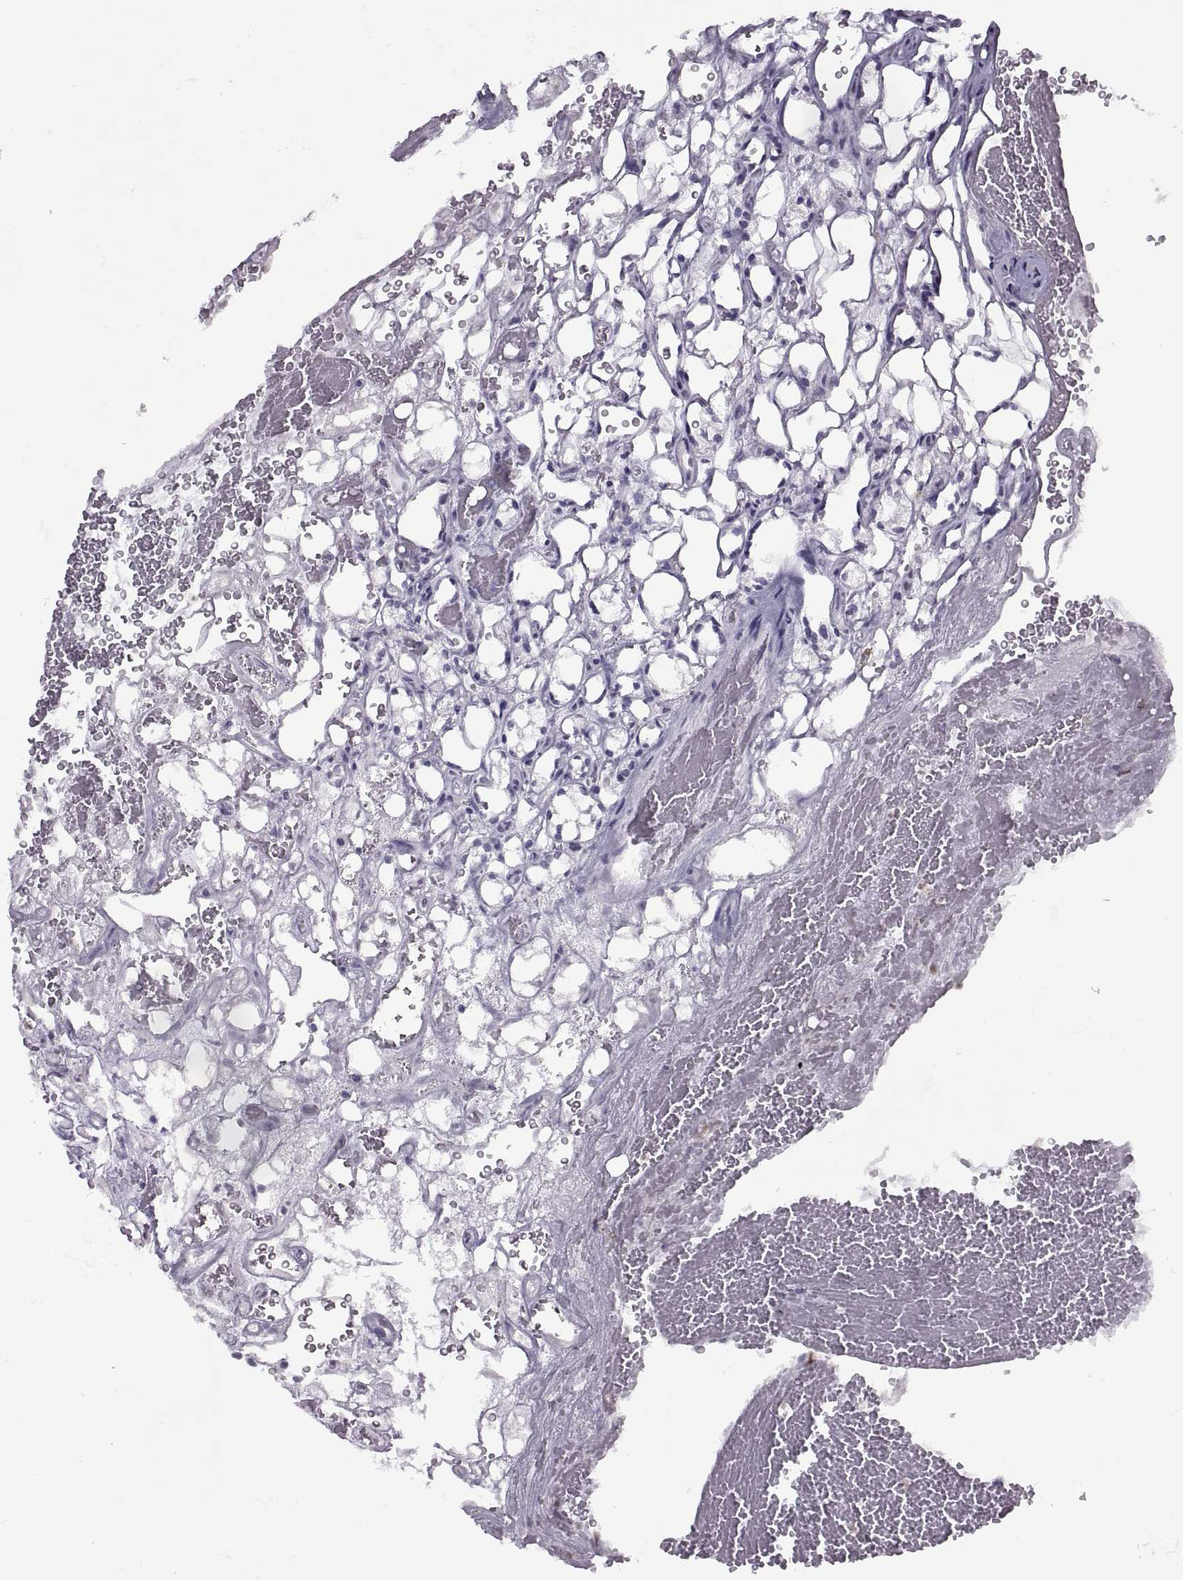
{"staining": {"intensity": "negative", "quantity": "none", "location": "none"}, "tissue": "renal cancer", "cell_type": "Tumor cells", "image_type": "cancer", "snomed": [{"axis": "morphology", "description": "Adenocarcinoma, NOS"}, {"axis": "topography", "description": "Kidney"}], "caption": "Protein analysis of renal adenocarcinoma reveals no significant expression in tumor cells. Brightfield microscopy of IHC stained with DAB (3,3'-diaminobenzidine) (brown) and hematoxylin (blue), captured at high magnification.", "gene": "ASIC2", "patient": {"sex": "female", "age": 69}}